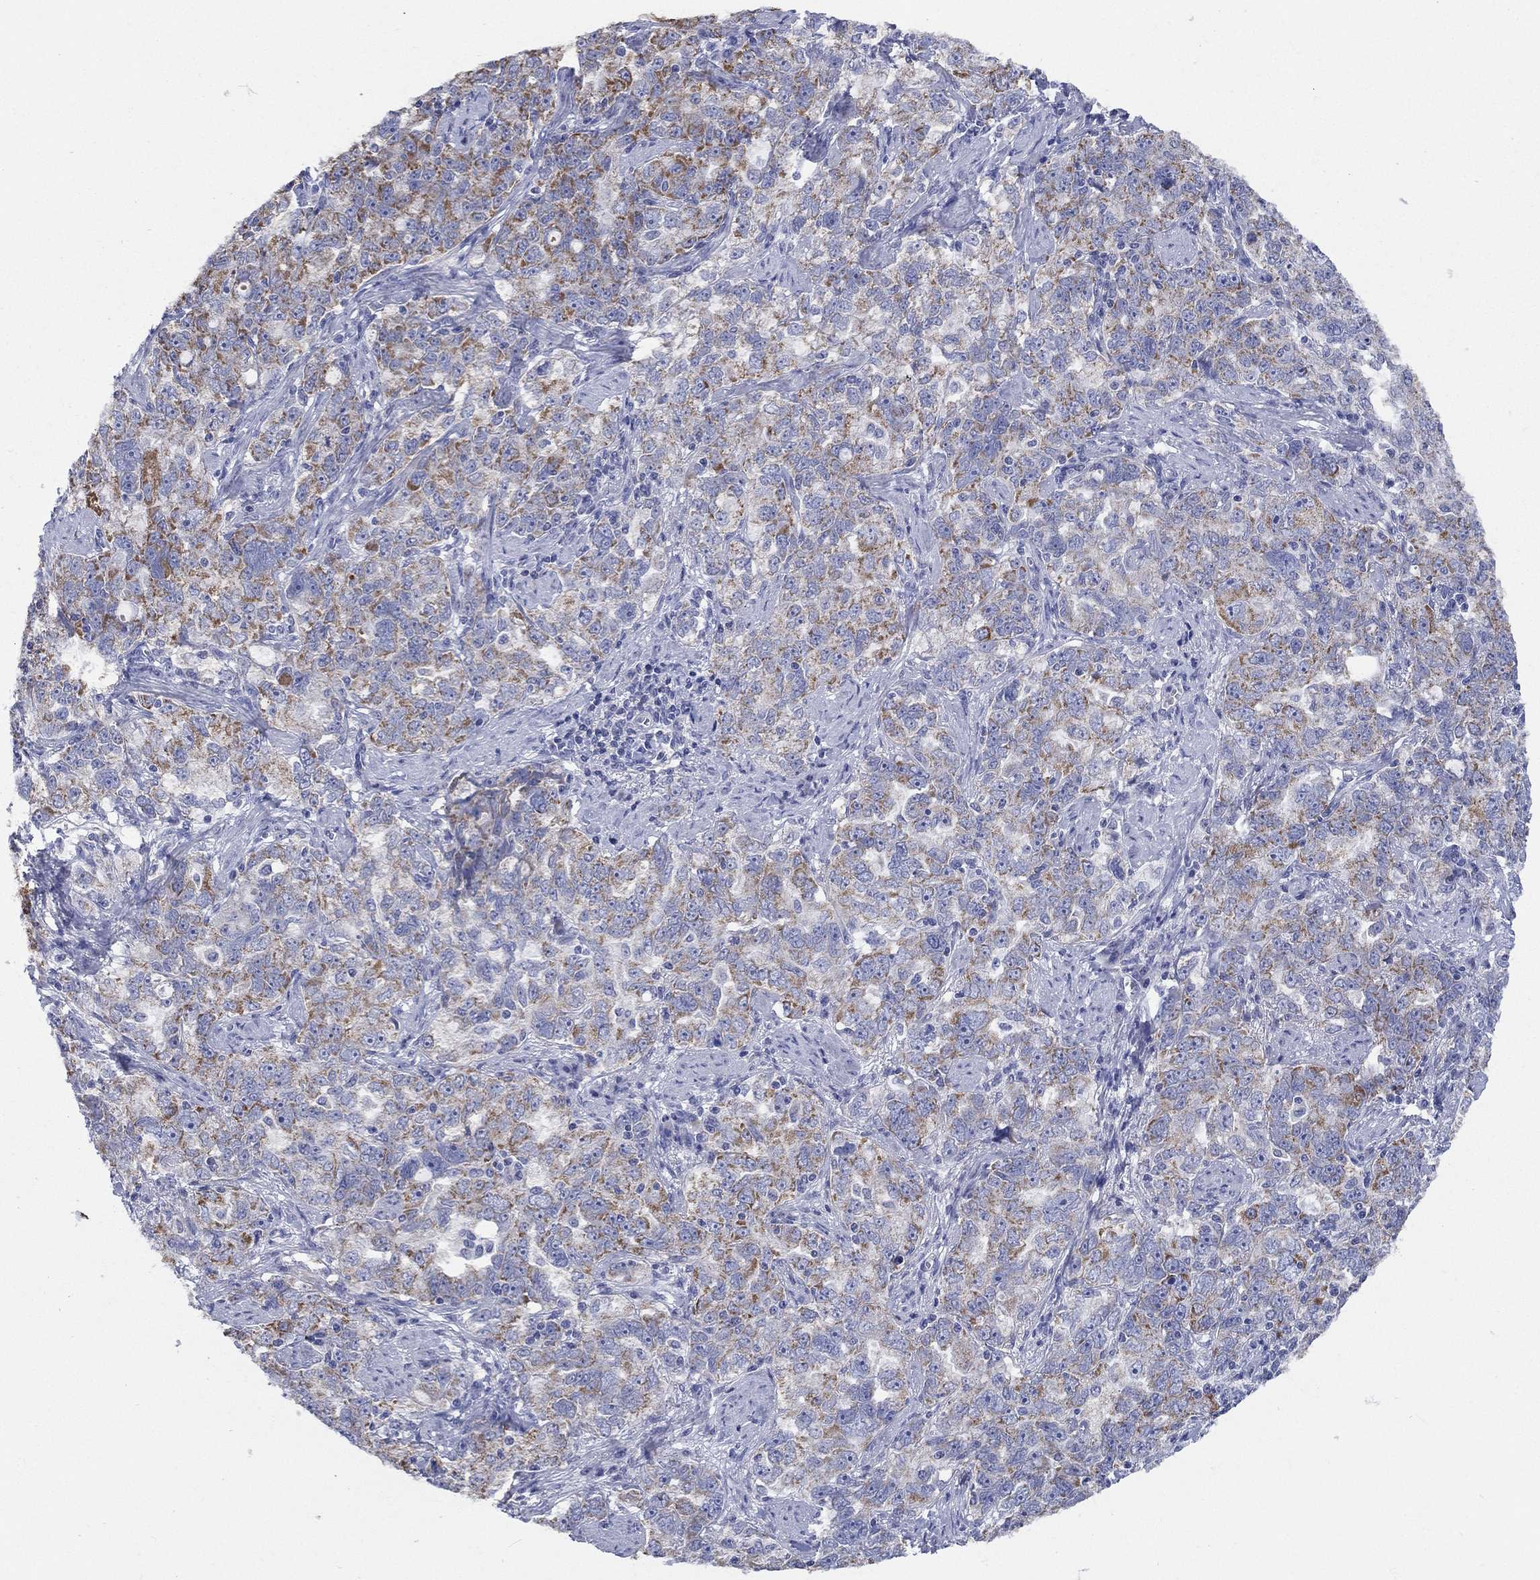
{"staining": {"intensity": "moderate", "quantity": ">75%", "location": "cytoplasmic/membranous"}, "tissue": "ovarian cancer", "cell_type": "Tumor cells", "image_type": "cancer", "snomed": [{"axis": "morphology", "description": "Cystadenocarcinoma, serous, NOS"}, {"axis": "topography", "description": "Ovary"}], "caption": "Human serous cystadenocarcinoma (ovarian) stained for a protein (brown) reveals moderate cytoplasmic/membranous positive positivity in about >75% of tumor cells.", "gene": "CLVS1", "patient": {"sex": "female", "age": 51}}